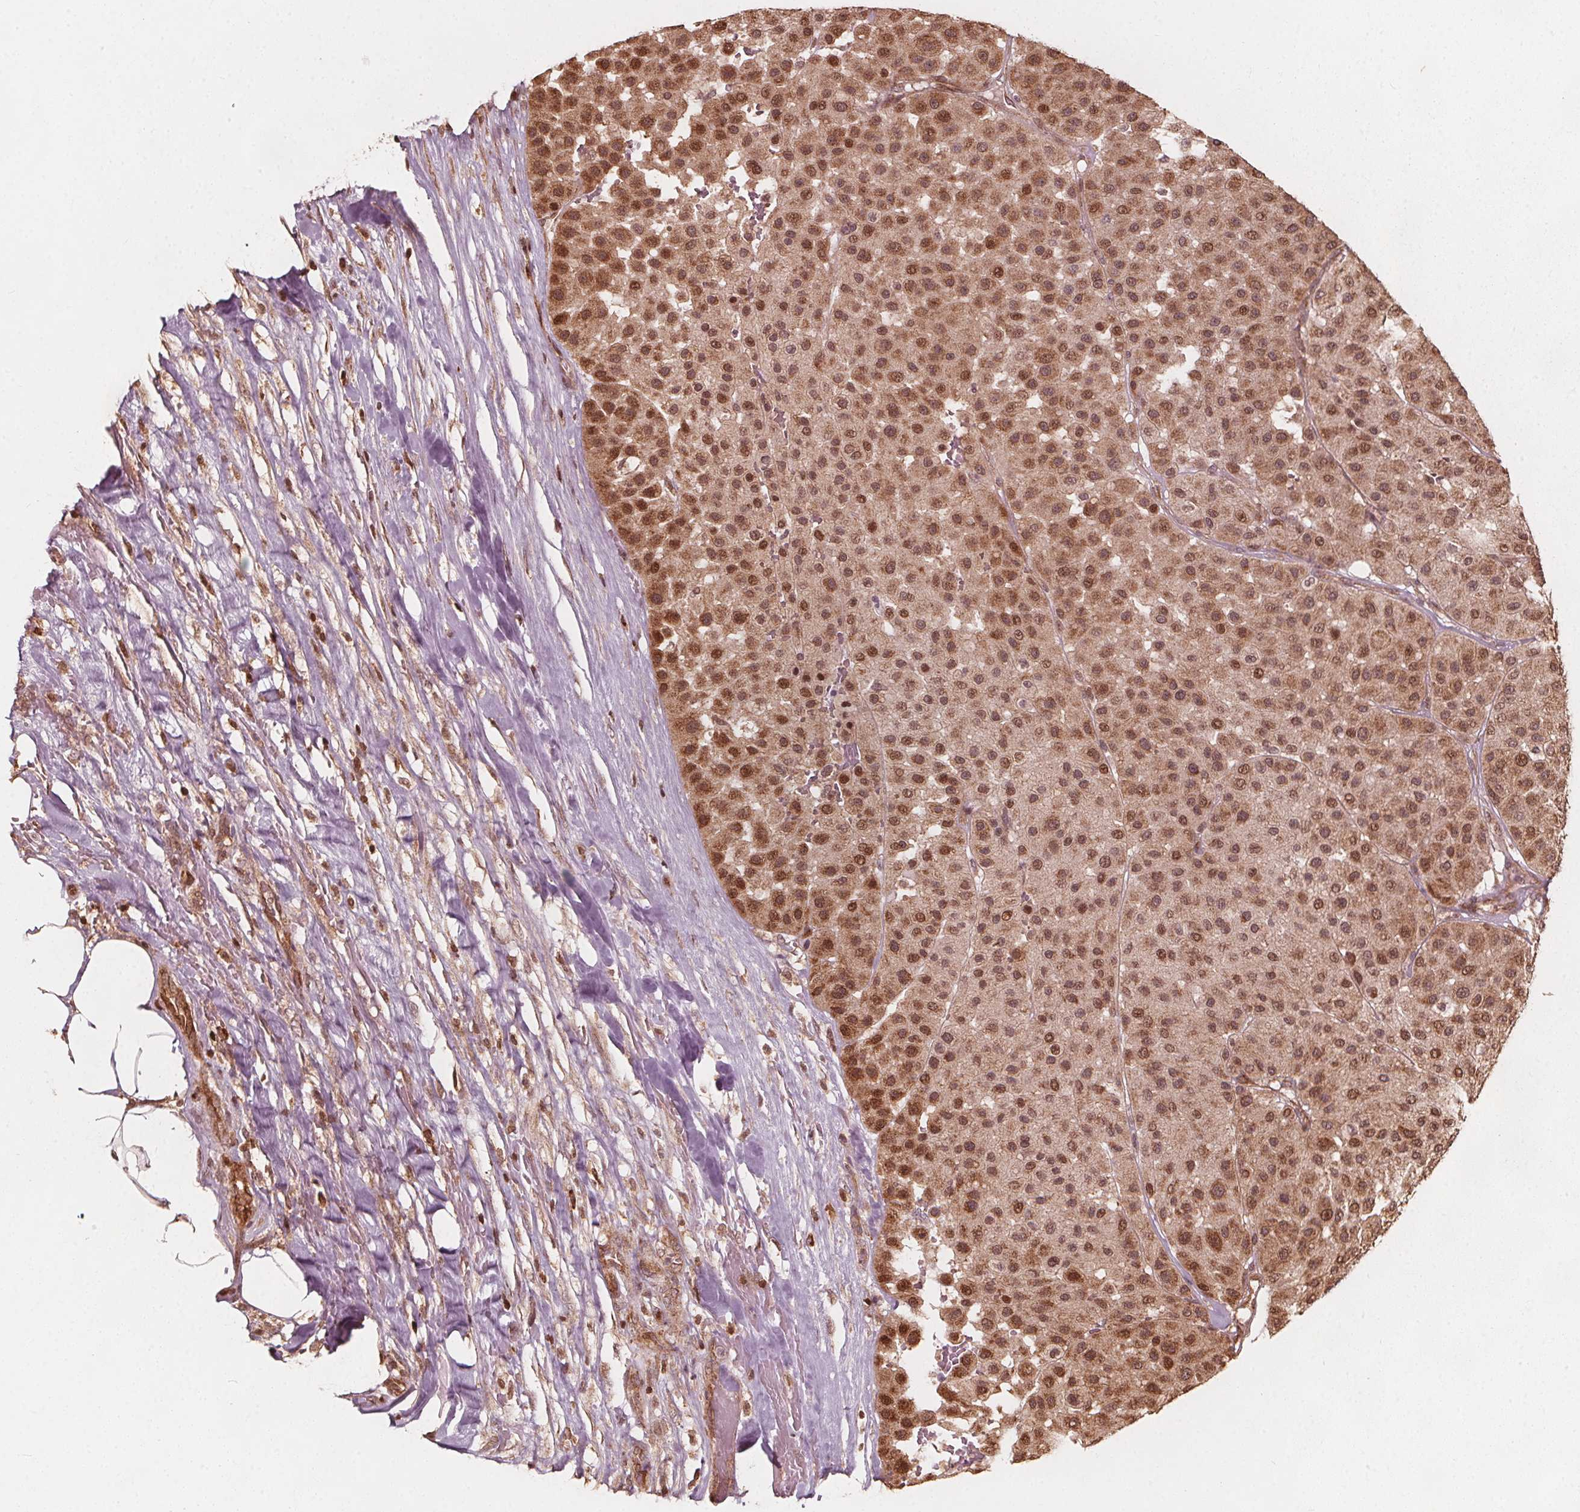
{"staining": {"intensity": "moderate", "quantity": ">75%", "location": "cytoplasmic/membranous,nuclear"}, "tissue": "melanoma", "cell_type": "Tumor cells", "image_type": "cancer", "snomed": [{"axis": "morphology", "description": "Malignant melanoma, Metastatic site"}, {"axis": "topography", "description": "Smooth muscle"}], "caption": "The image demonstrates staining of melanoma, revealing moderate cytoplasmic/membranous and nuclear protein expression (brown color) within tumor cells.", "gene": "AIP", "patient": {"sex": "male", "age": 41}}